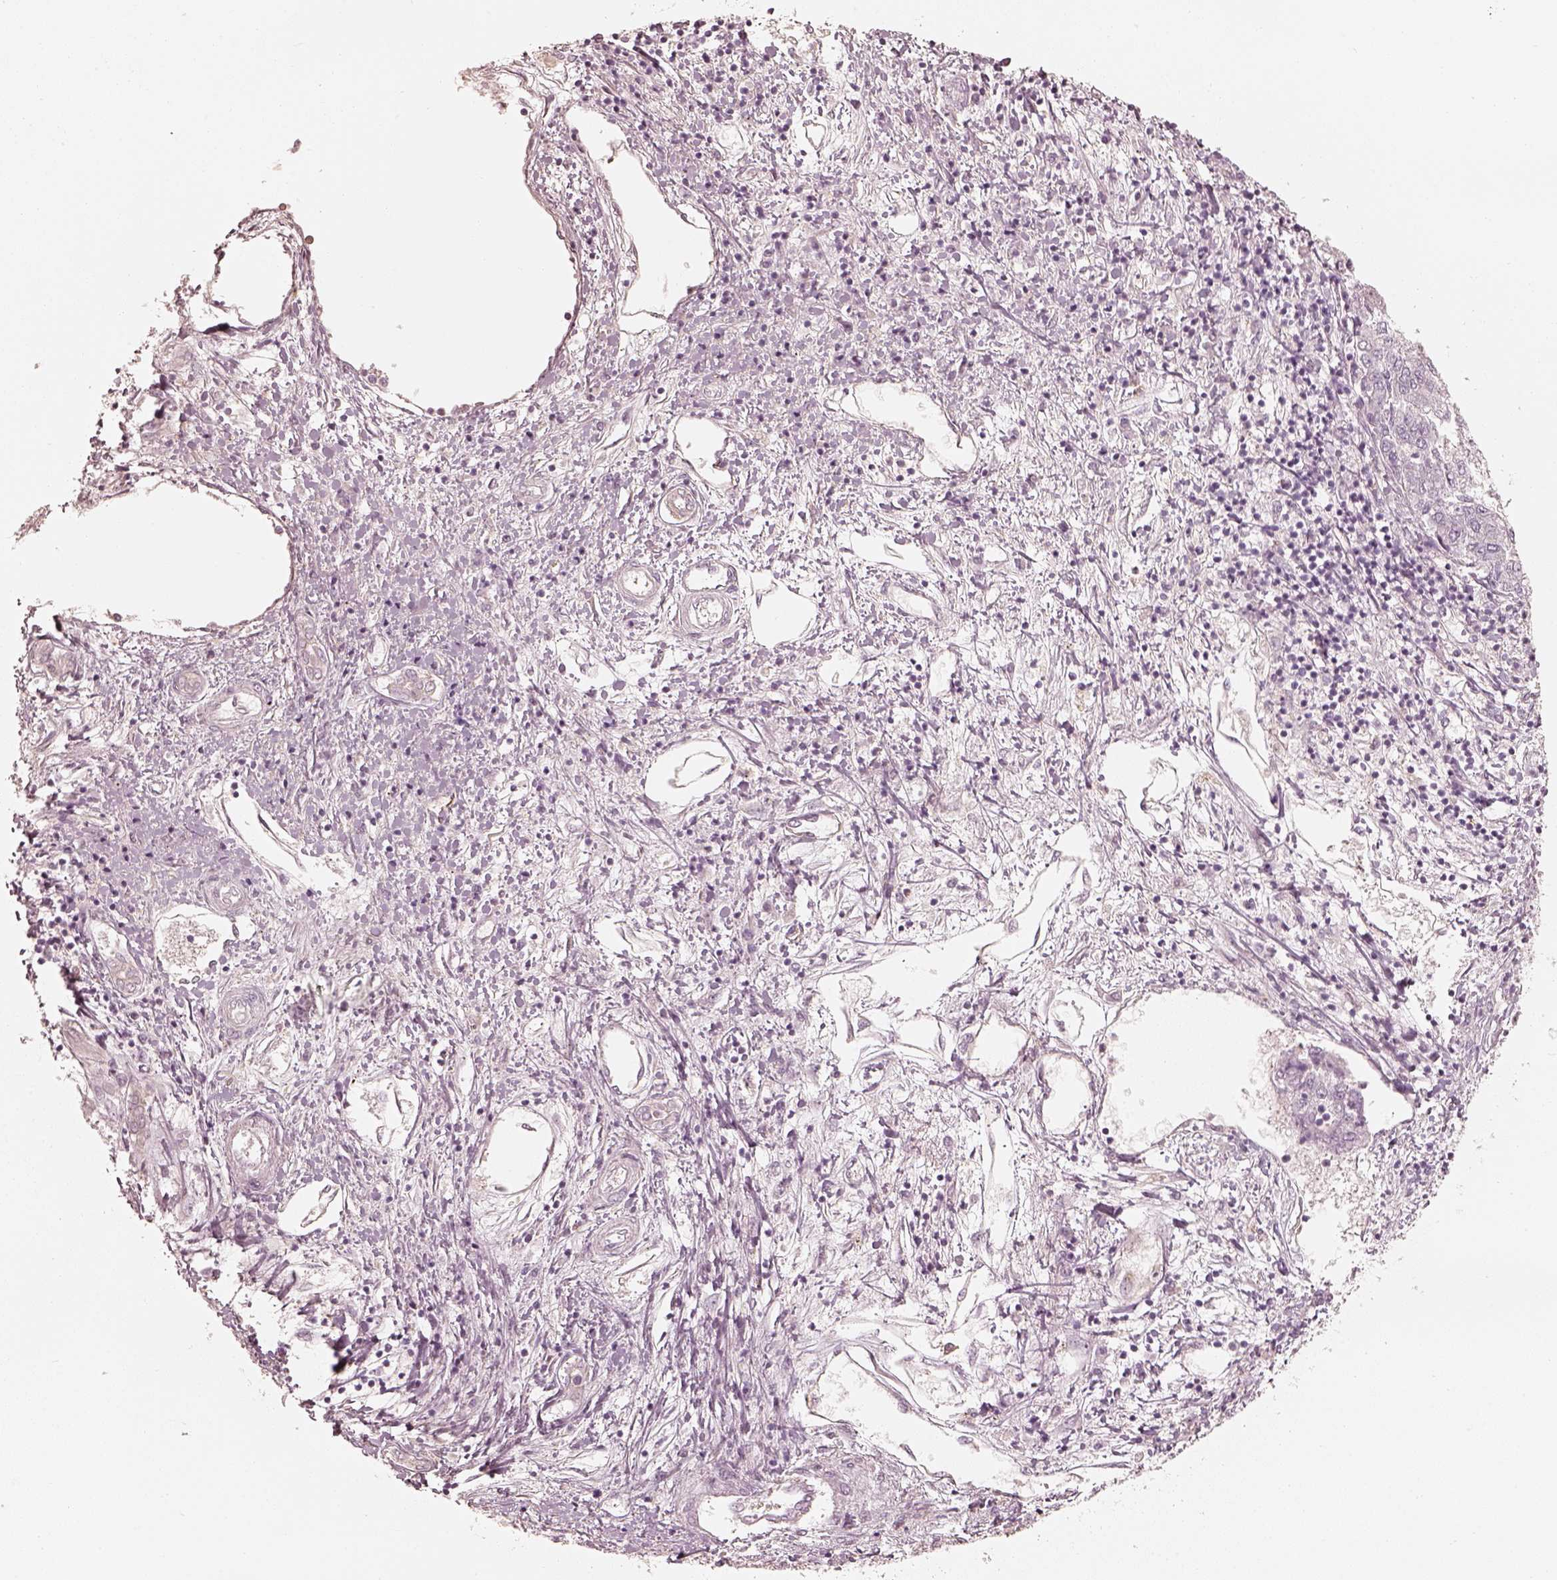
{"staining": {"intensity": "negative", "quantity": "none", "location": "none"}, "tissue": "liver cancer", "cell_type": "Tumor cells", "image_type": "cancer", "snomed": [{"axis": "morphology", "description": "Carcinoma, Hepatocellular, NOS"}, {"axis": "topography", "description": "Liver"}], "caption": "Immunohistochemistry histopathology image of neoplastic tissue: liver cancer (hepatocellular carcinoma) stained with DAB (3,3'-diaminobenzidine) demonstrates no significant protein positivity in tumor cells. (DAB (3,3'-diaminobenzidine) immunohistochemistry (IHC) with hematoxylin counter stain).", "gene": "FMNL2", "patient": {"sex": "male", "age": 56}}